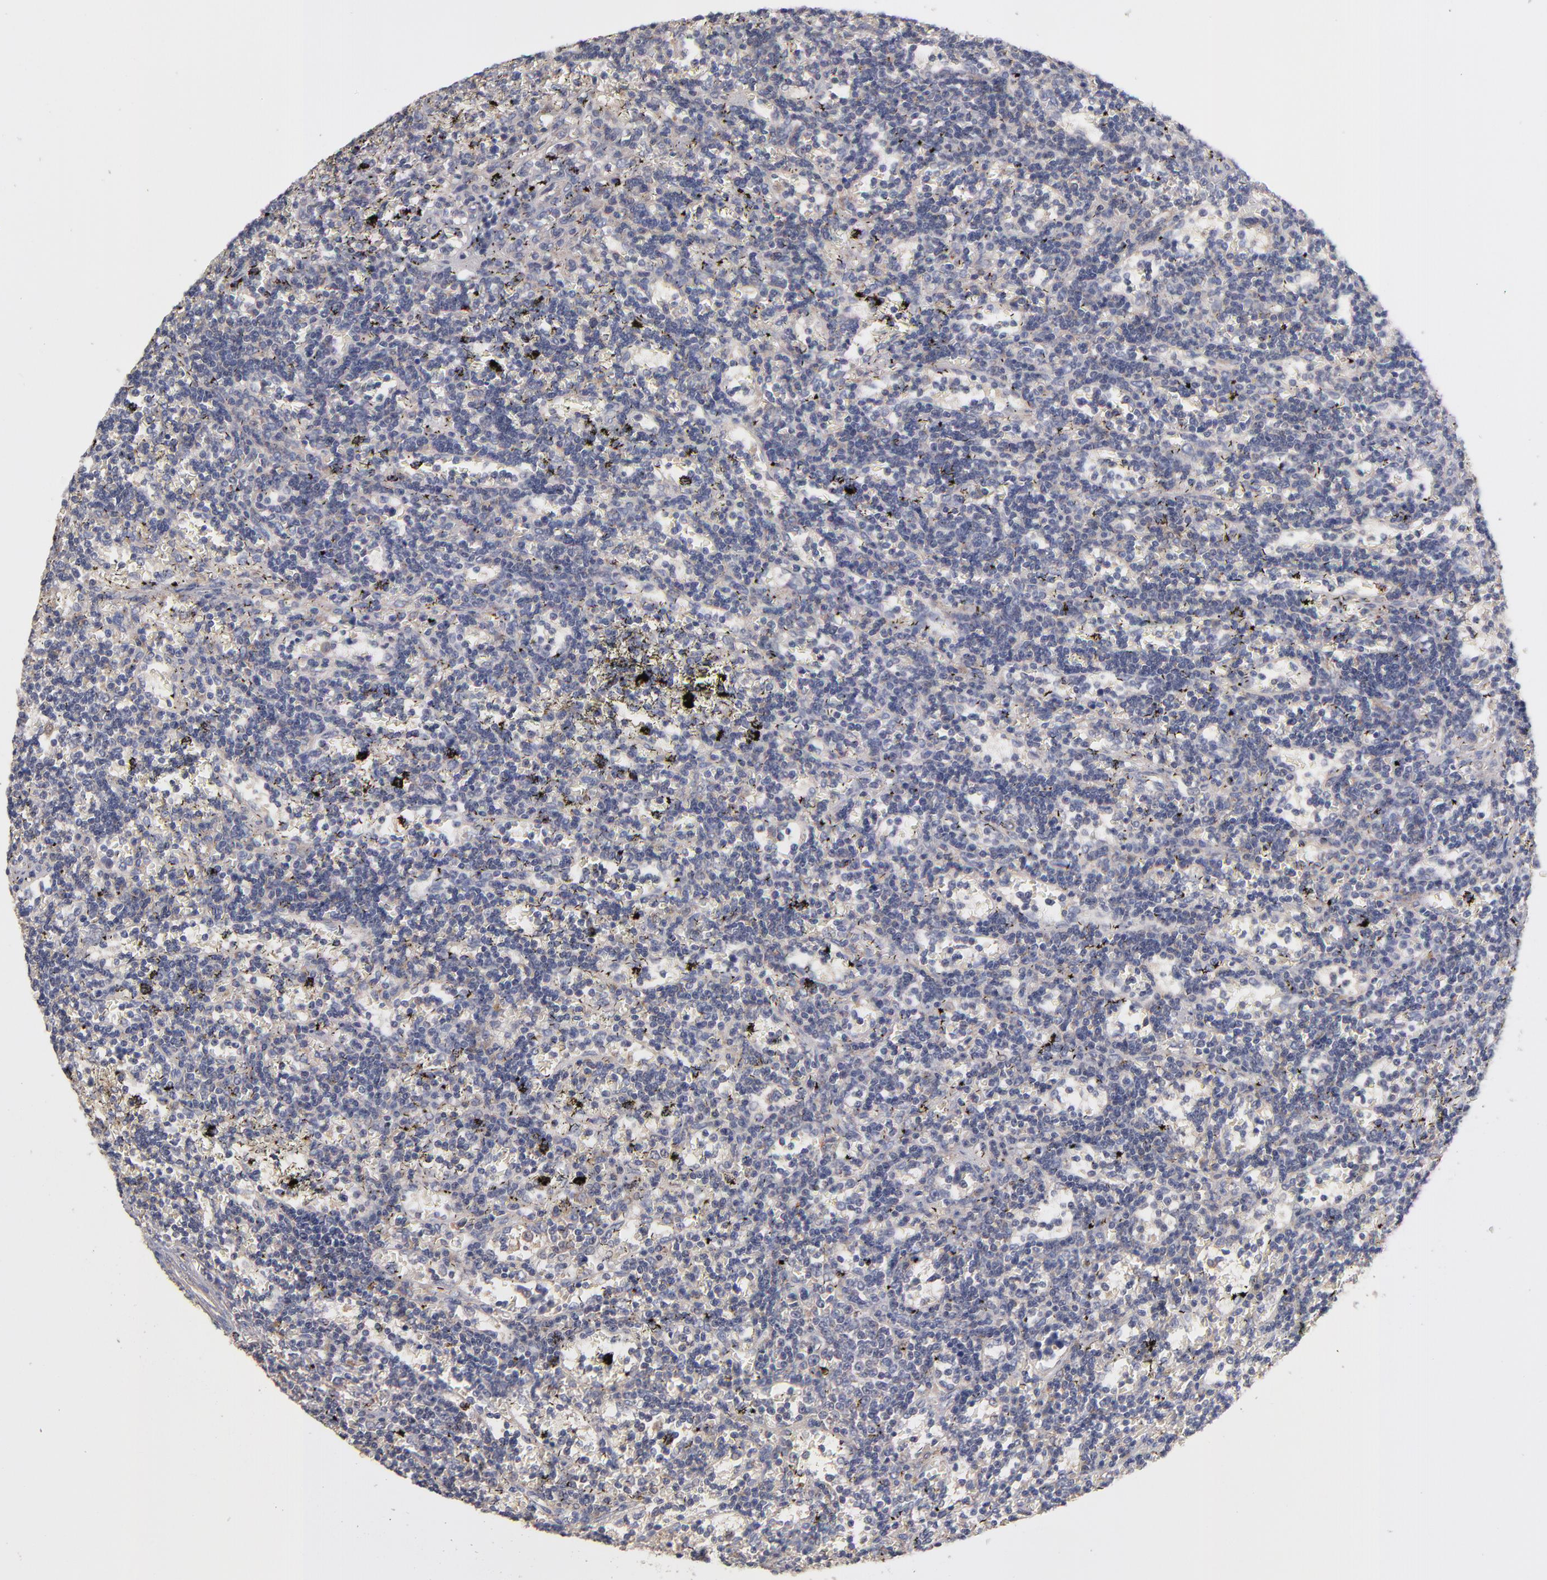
{"staining": {"intensity": "weak", "quantity": "25%-75%", "location": "cytoplasmic/membranous"}, "tissue": "lymphoma", "cell_type": "Tumor cells", "image_type": "cancer", "snomed": [{"axis": "morphology", "description": "Malignant lymphoma, non-Hodgkin's type, Low grade"}, {"axis": "topography", "description": "Spleen"}], "caption": "Protein expression analysis of malignant lymphoma, non-Hodgkin's type (low-grade) demonstrates weak cytoplasmic/membranous staining in approximately 25%-75% of tumor cells. Immunohistochemistry stains the protein of interest in brown and the nuclei are stained blue.", "gene": "DACT1", "patient": {"sex": "male", "age": 60}}